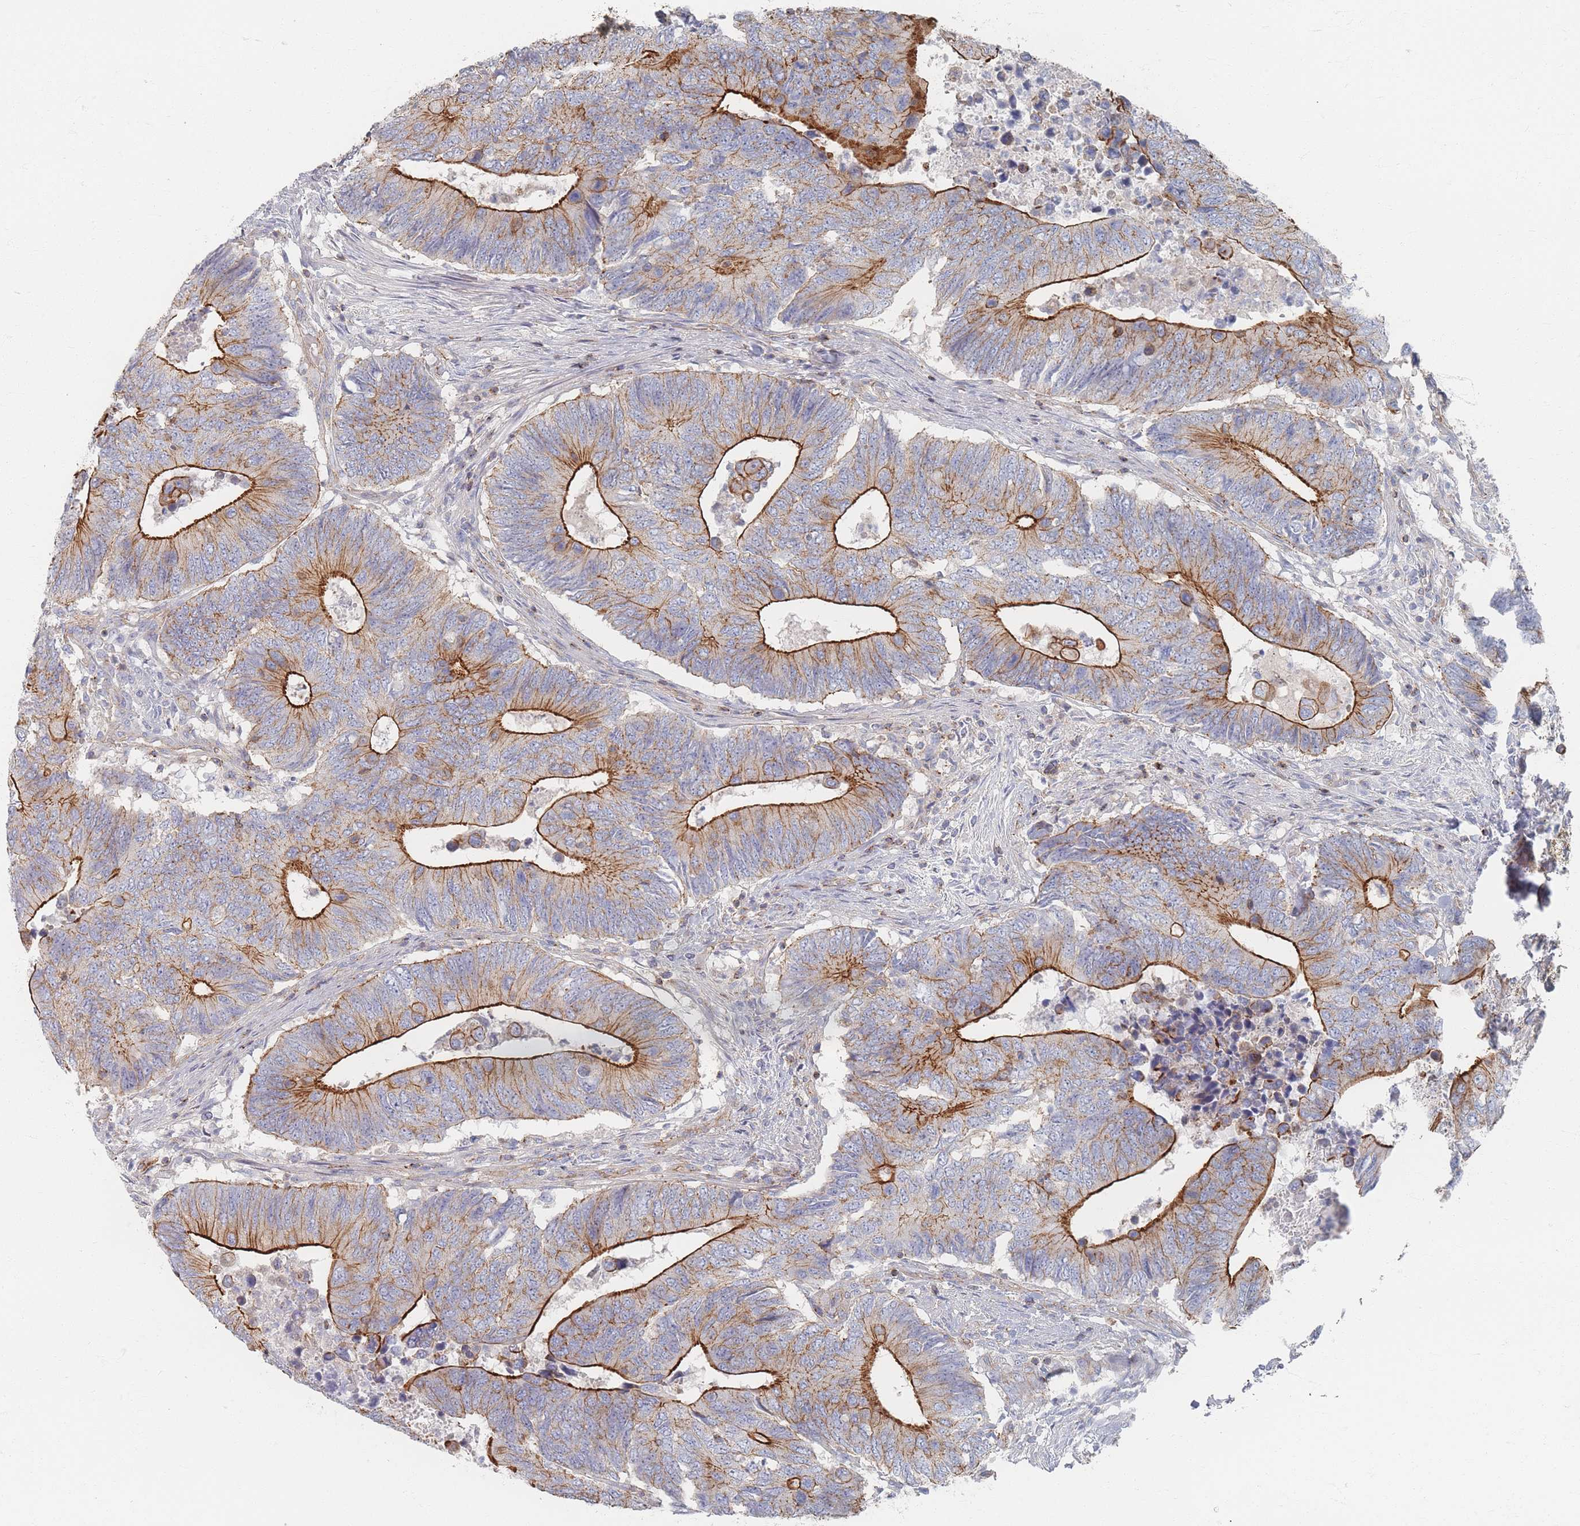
{"staining": {"intensity": "strong", "quantity": "25%-75%", "location": "cytoplasmic/membranous"}, "tissue": "colorectal cancer", "cell_type": "Tumor cells", "image_type": "cancer", "snomed": [{"axis": "morphology", "description": "Adenocarcinoma, NOS"}, {"axis": "topography", "description": "Colon"}], "caption": "IHC of adenocarcinoma (colorectal) demonstrates high levels of strong cytoplasmic/membranous staining in approximately 25%-75% of tumor cells. (DAB IHC, brown staining for protein, blue staining for nuclei).", "gene": "GNB1", "patient": {"sex": "male", "age": 87}}